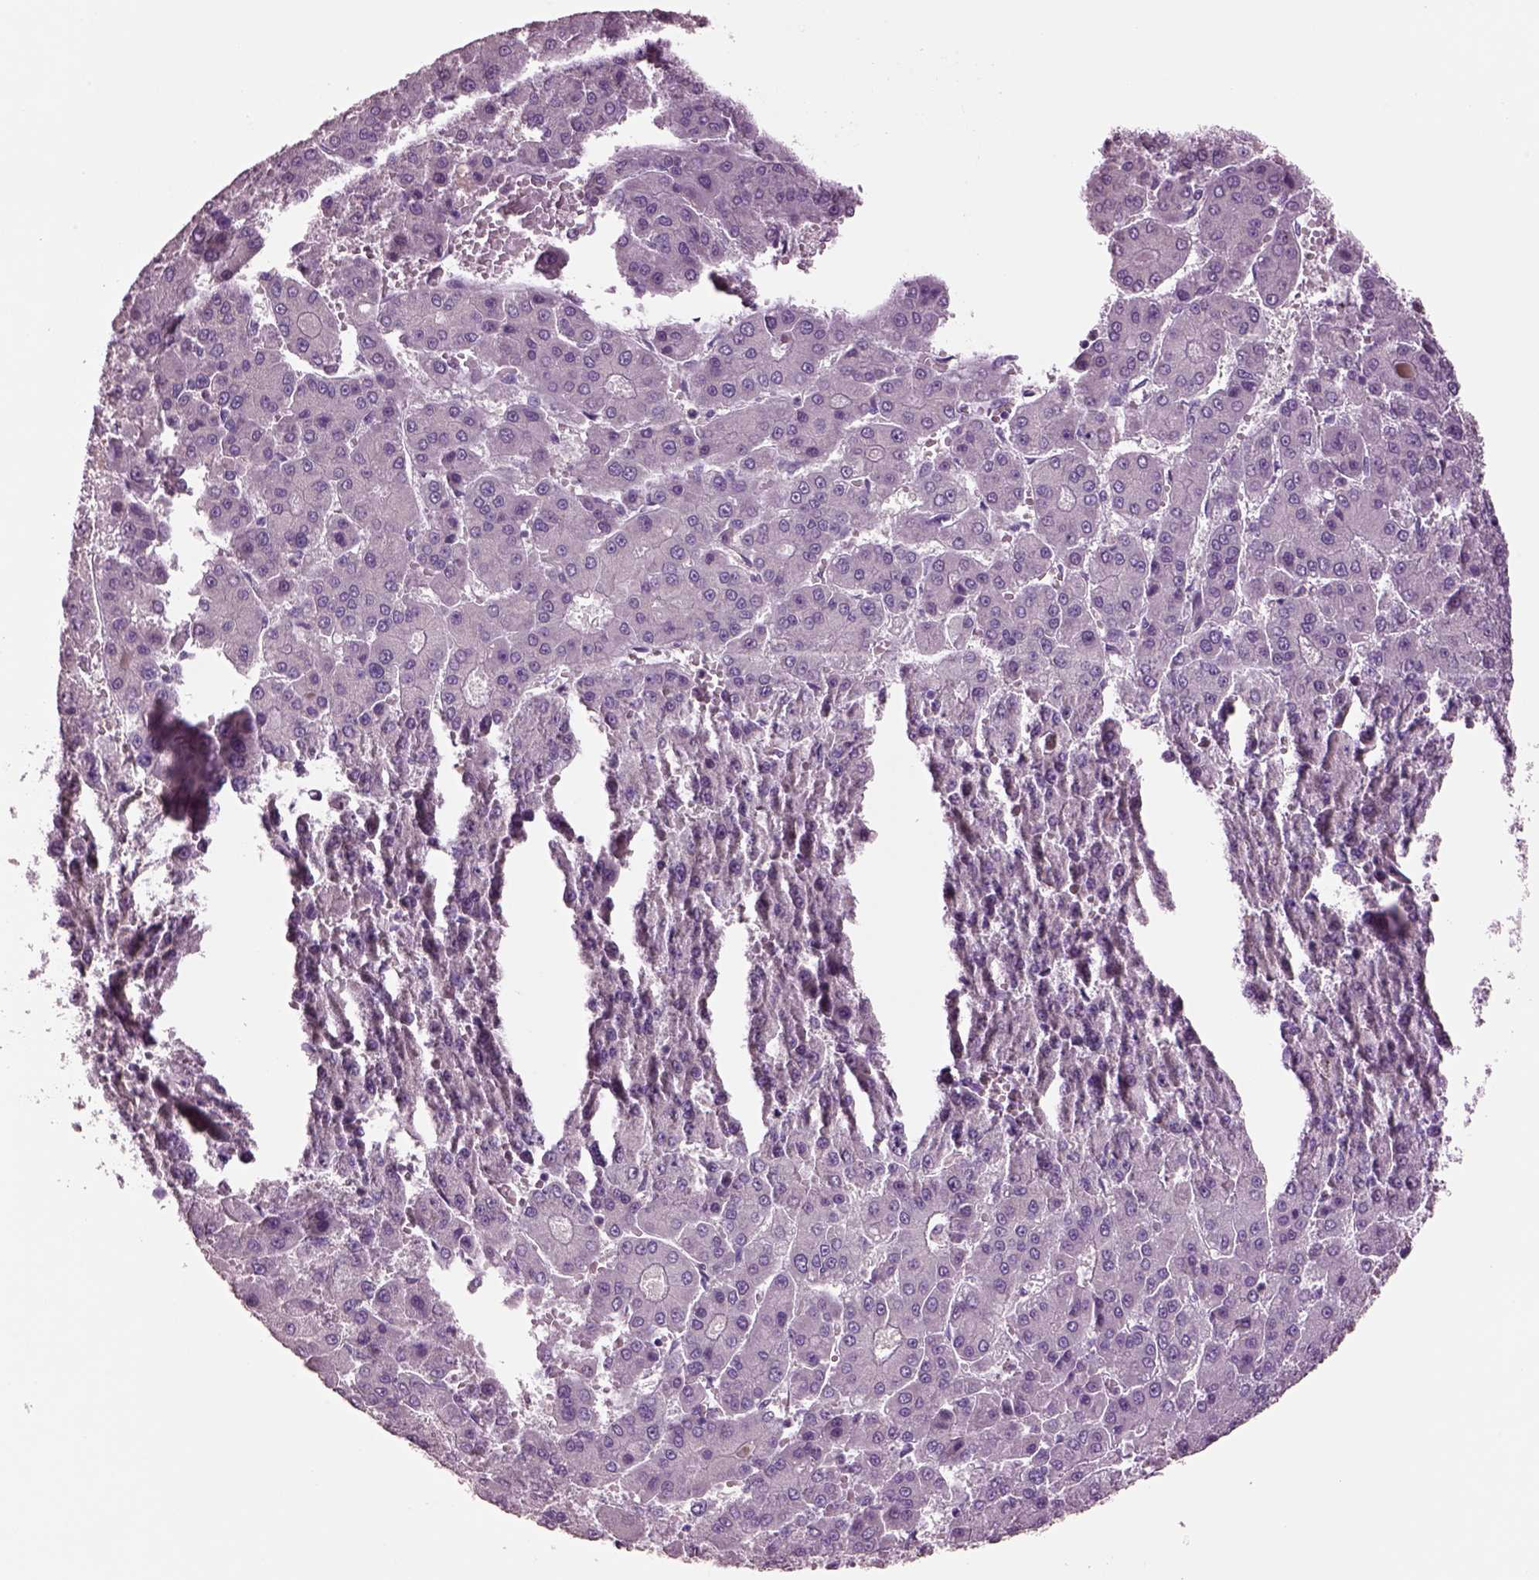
{"staining": {"intensity": "negative", "quantity": "none", "location": "none"}, "tissue": "liver cancer", "cell_type": "Tumor cells", "image_type": "cancer", "snomed": [{"axis": "morphology", "description": "Carcinoma, Hepatocellular, NOS"}, {"axis": "topography", "description": "Liver"}], "caption": "Tumor cells are negative for protein expression in human hepatocellular carcinoma (liver).", "gene": "CLPSL1", "patient": {"sex": "male", "age": 70}}